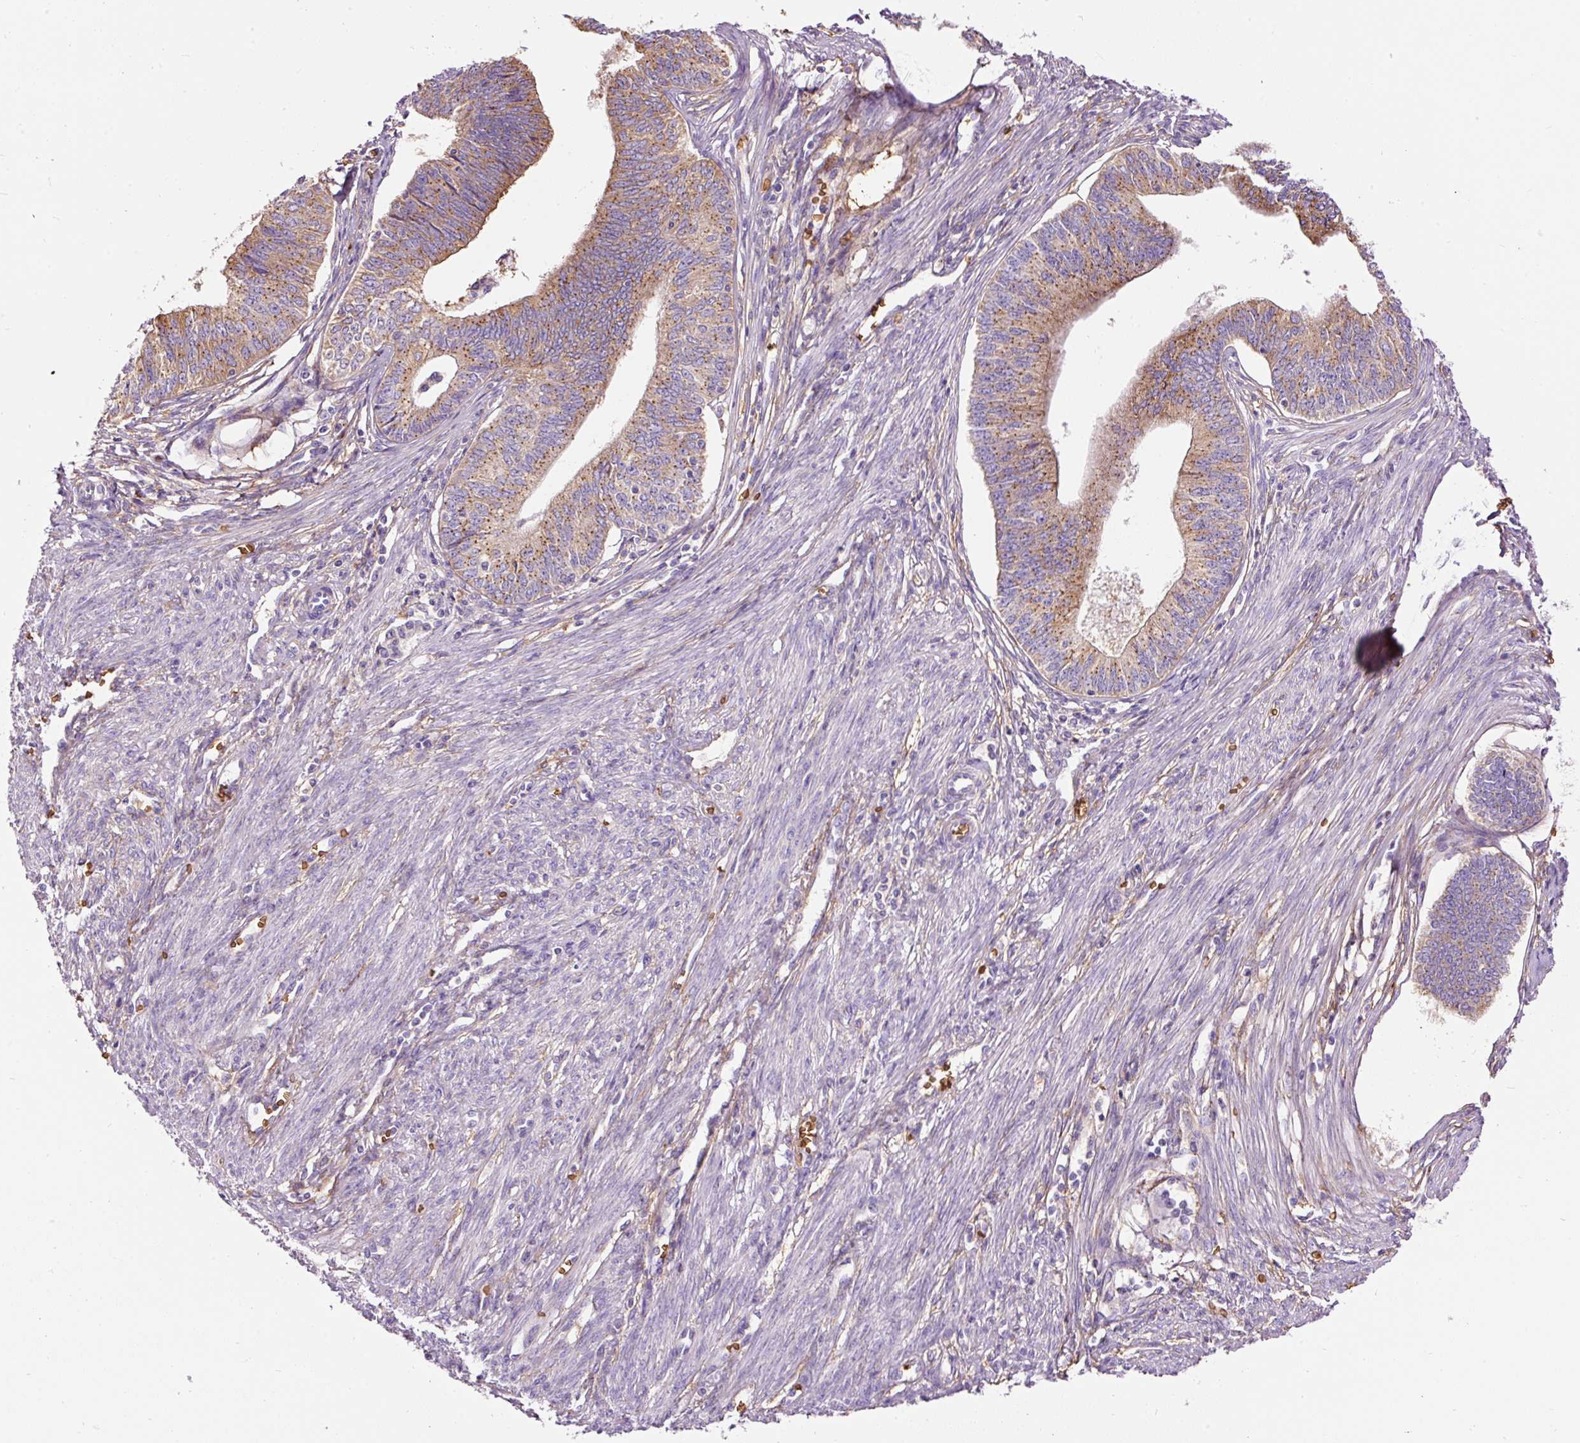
{"staining": {"intensity": "moderate", "quantity": ">75%", "location": "cytoplasmic/membranous"}, "tissue": "endometrial cancer", "cell_type": "Tumor cells", "image_type": "cancer", "snomed": [{"axis": "morphology", "description": "Adenocarcinoma, NOS"}, {"axis": "topography", "description": "Endometrium"}], "caption": "There is medium levels of moderate cytoplasmic/membranous positivity in tumor cells of adenocarcinoma (endometrial), as demonstrated by immunohistochemical staining (brown color).", "gene": "PRRC2A", "patient": {"sex": "female", "age": 68}}